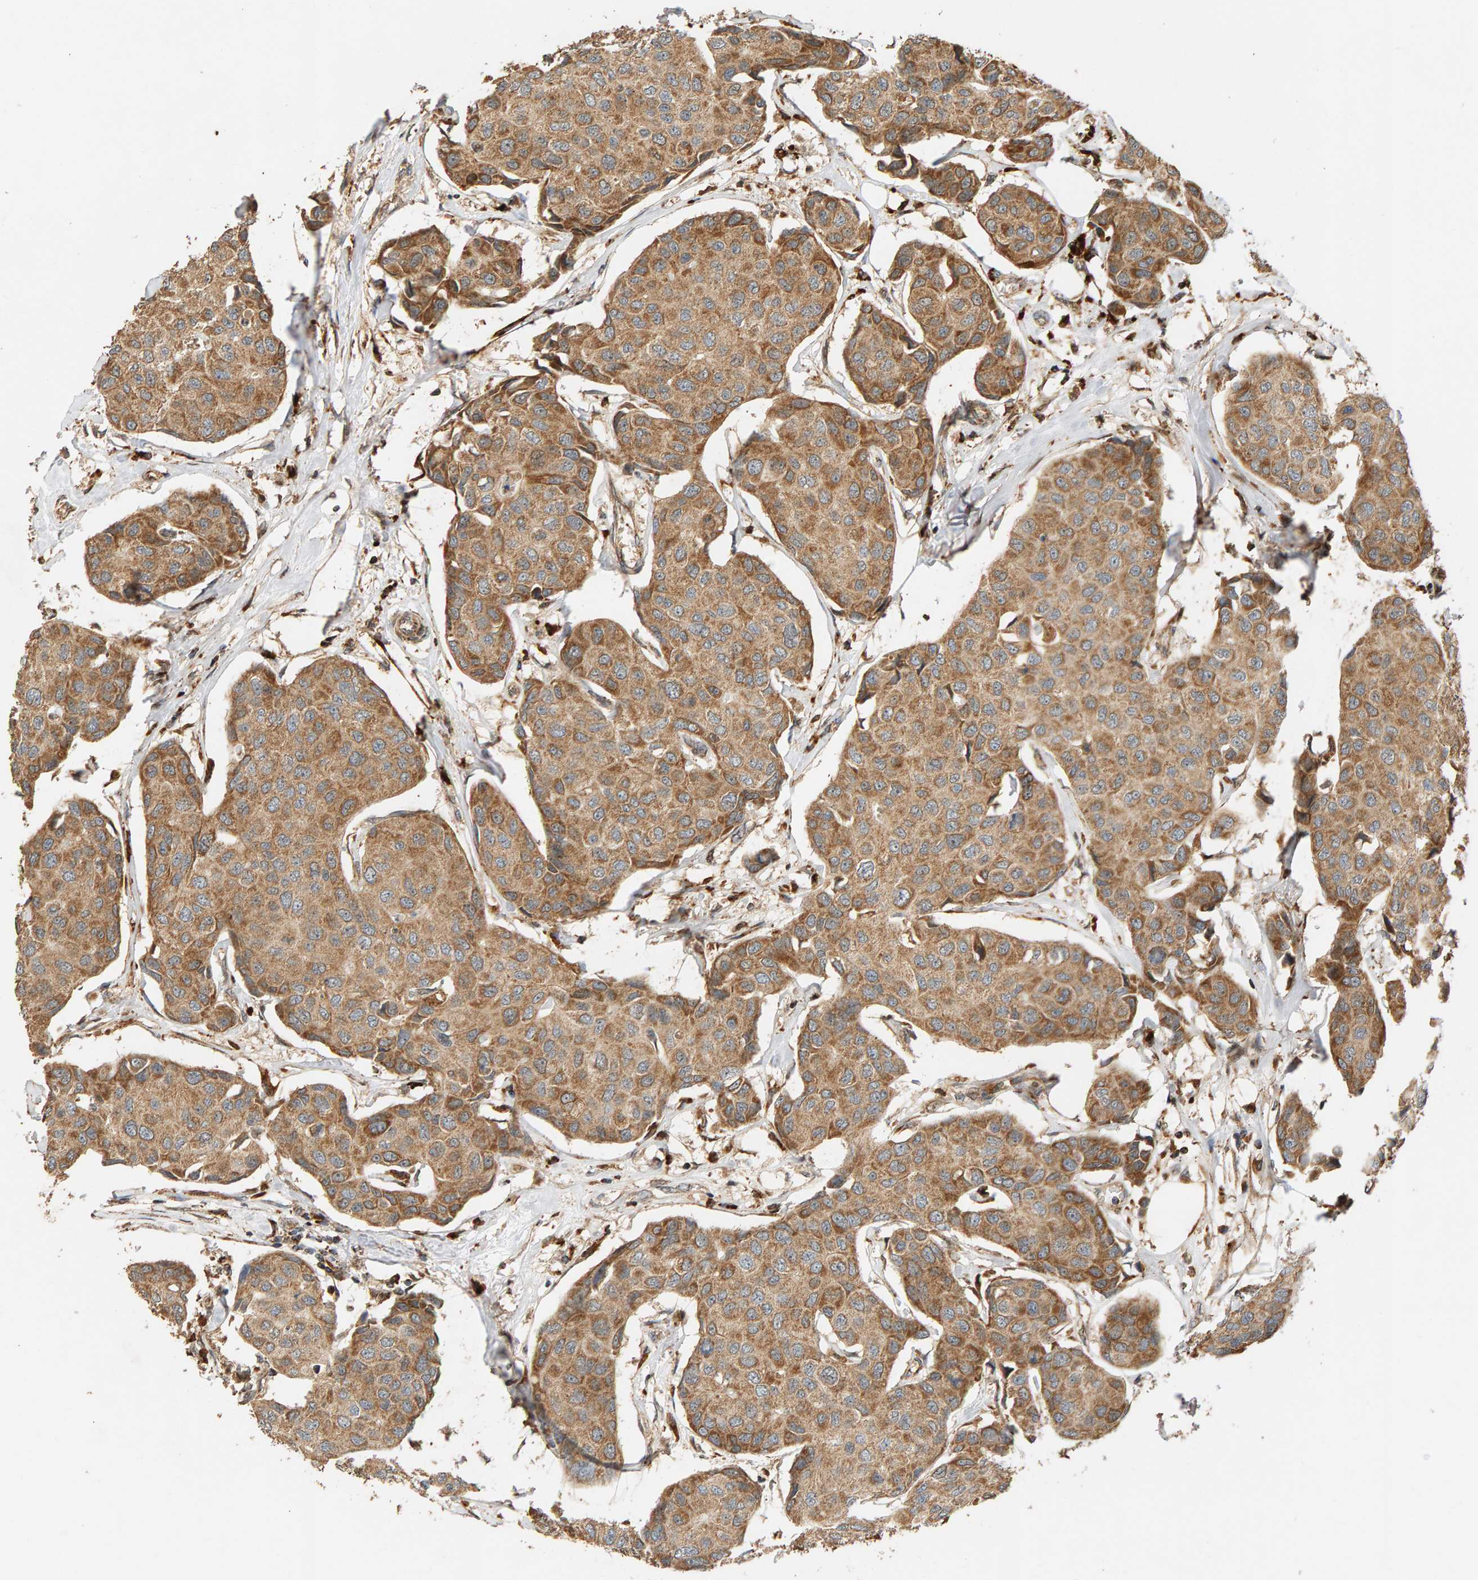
{"staining": {"intensity": "moderate", "quantity": ">75%", "location": "cytoplasmic/membranous"}, "tissue": "breast cancer", "cell_type": "Tumor cells", "image_type": "cancer", "snomed": [{"axis": "morphology", "description": "Duct carcinoma"}, {"axis": "topography", "description": "Breast"}], "caption": "Immunohistochemical staining of breast intraductal carcinoma demonstrates medium levels of moderate cytoplasmic/membranous protein positivity in about >75% of tumor cells.", "gene": "GSTK1", "patient": {"sex": "female", "age": 80}}